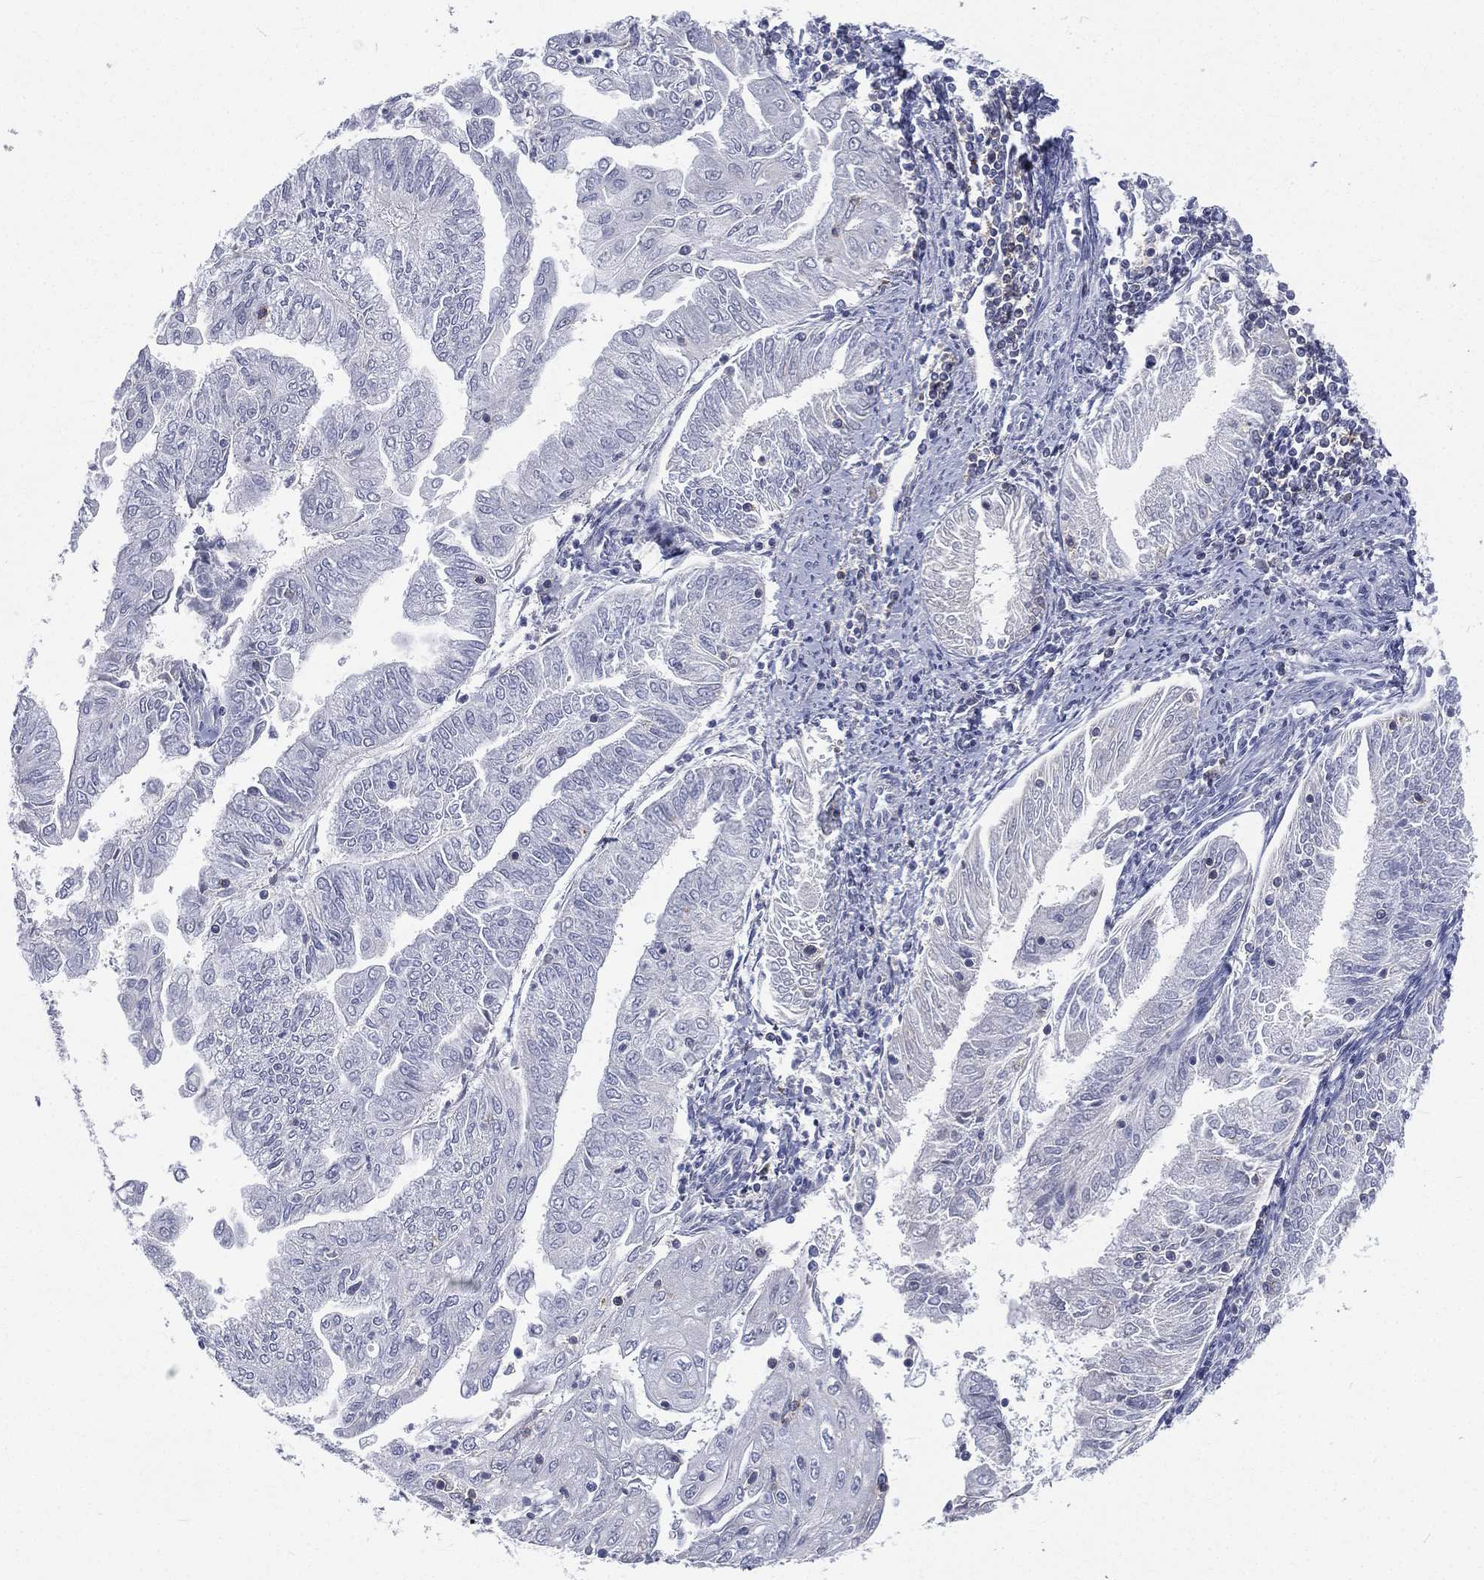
{"staining": {"intensity": "negative", "quantity": "none", "location": "none"}, "tissue": "endometrial cancer", "cell_type": "Tumor cells", "image_type": "cancer", "snomed": [{"axis": "morphology", "description": "Adenocarcinoma, NOS"}, {"axis": "topography", "description": "Endometrium"}], "caption": "A micrograph of endometrial adenocarcinoma stained for a protein displays no brown staining in tumor cells.", "gene": "CD3D", "patient": {"sex": "female", "age": 56}}